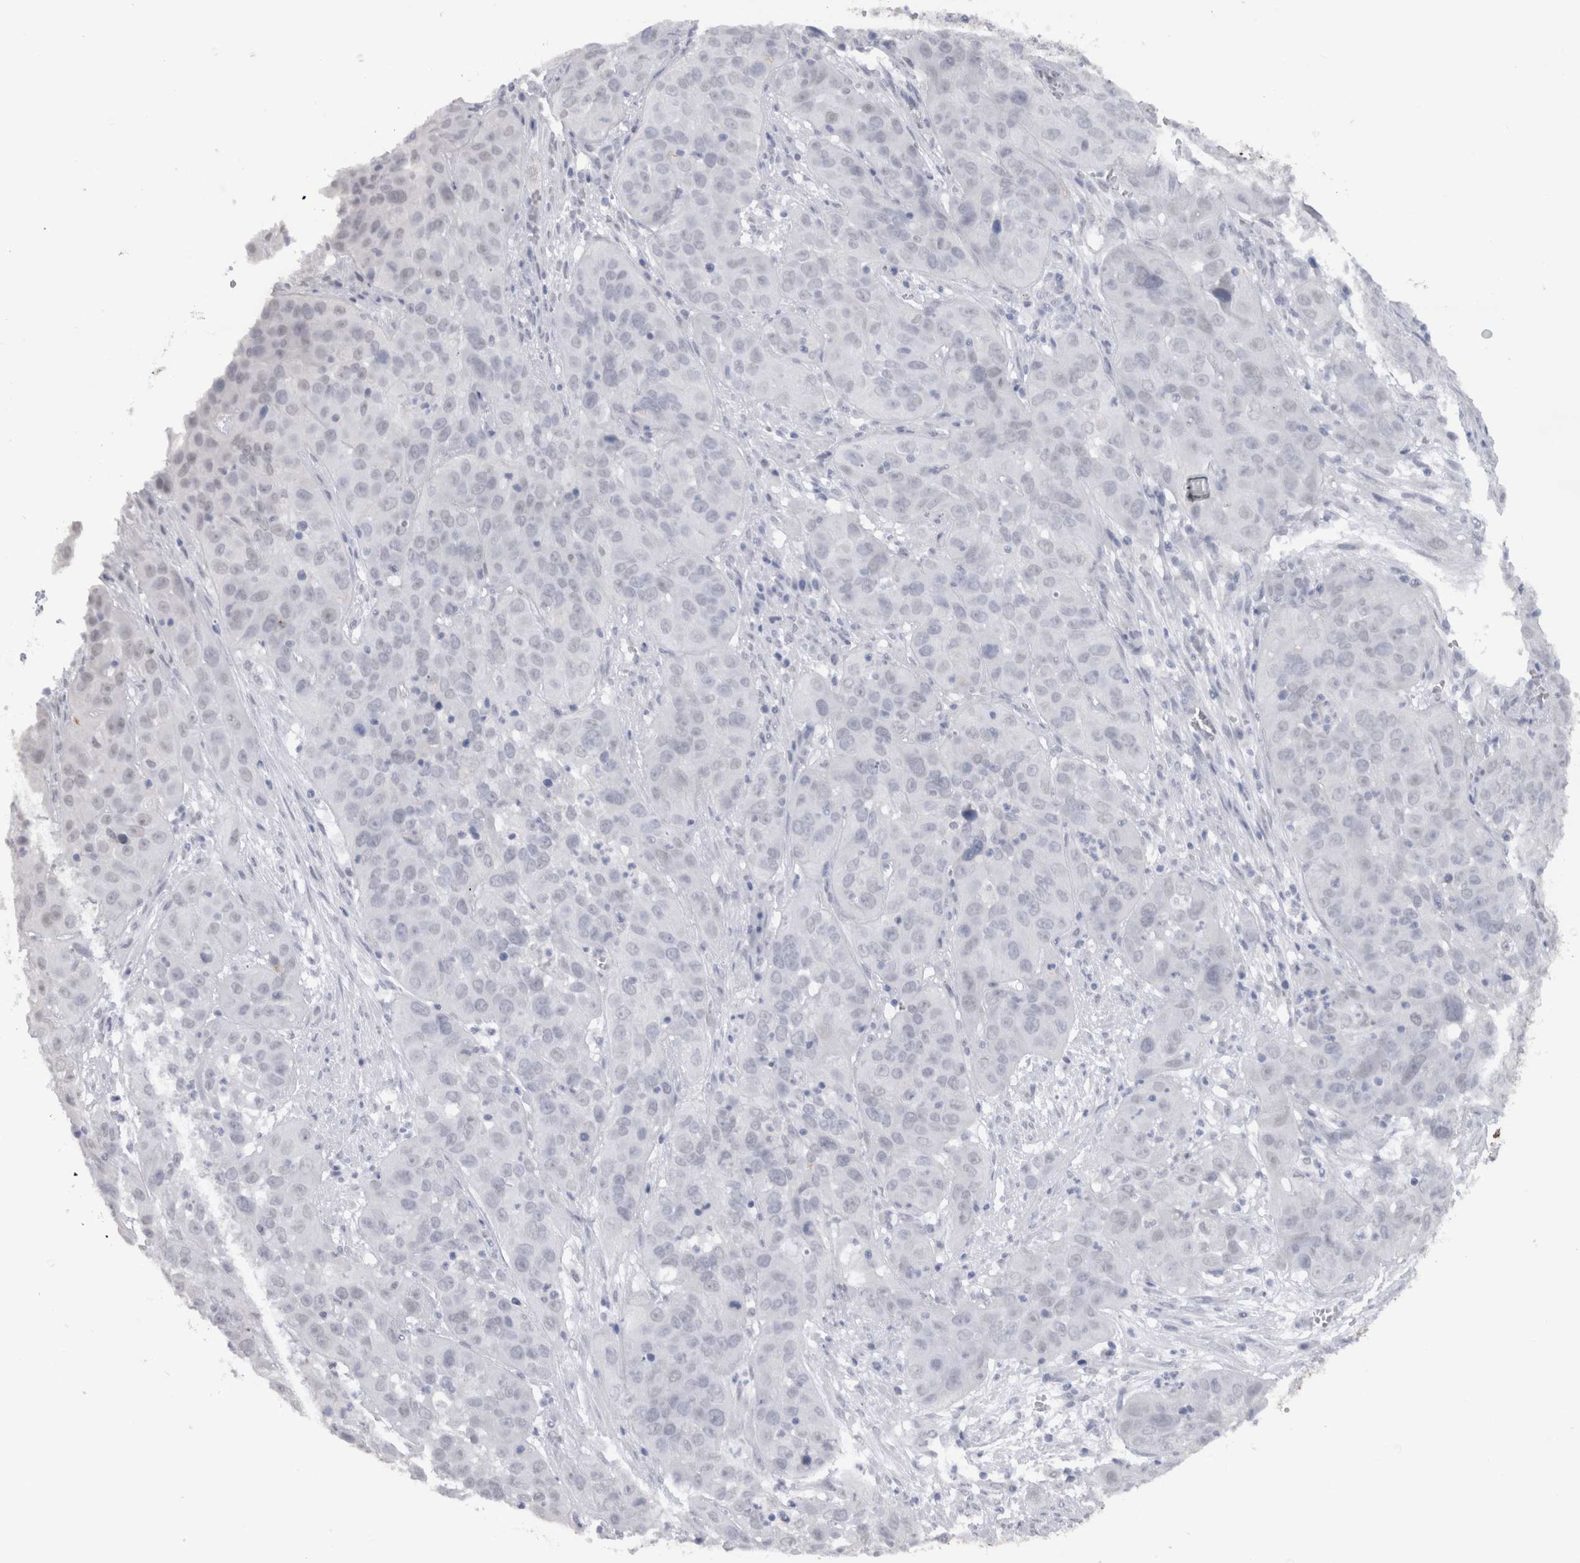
{"staining": {"intensity": "negative", "quantity": "none", "location": "none"}, "tissue": "cervical cancer", "cell_type": "Tumor cells", "image_type": "cancer", "snomed": [{"axis": "morphology", "description": "Squamous cell carcinoma, NOS"}, {"axis": "topography", "description": "Cervix"}], "caption": "Human squamous cell carcinoma (cervical) stained for a protein using immunohistochemistry reveals no expression in tumor cells.", "gene": "CDH17", "patient": {"sex": "female", "age": 32}}